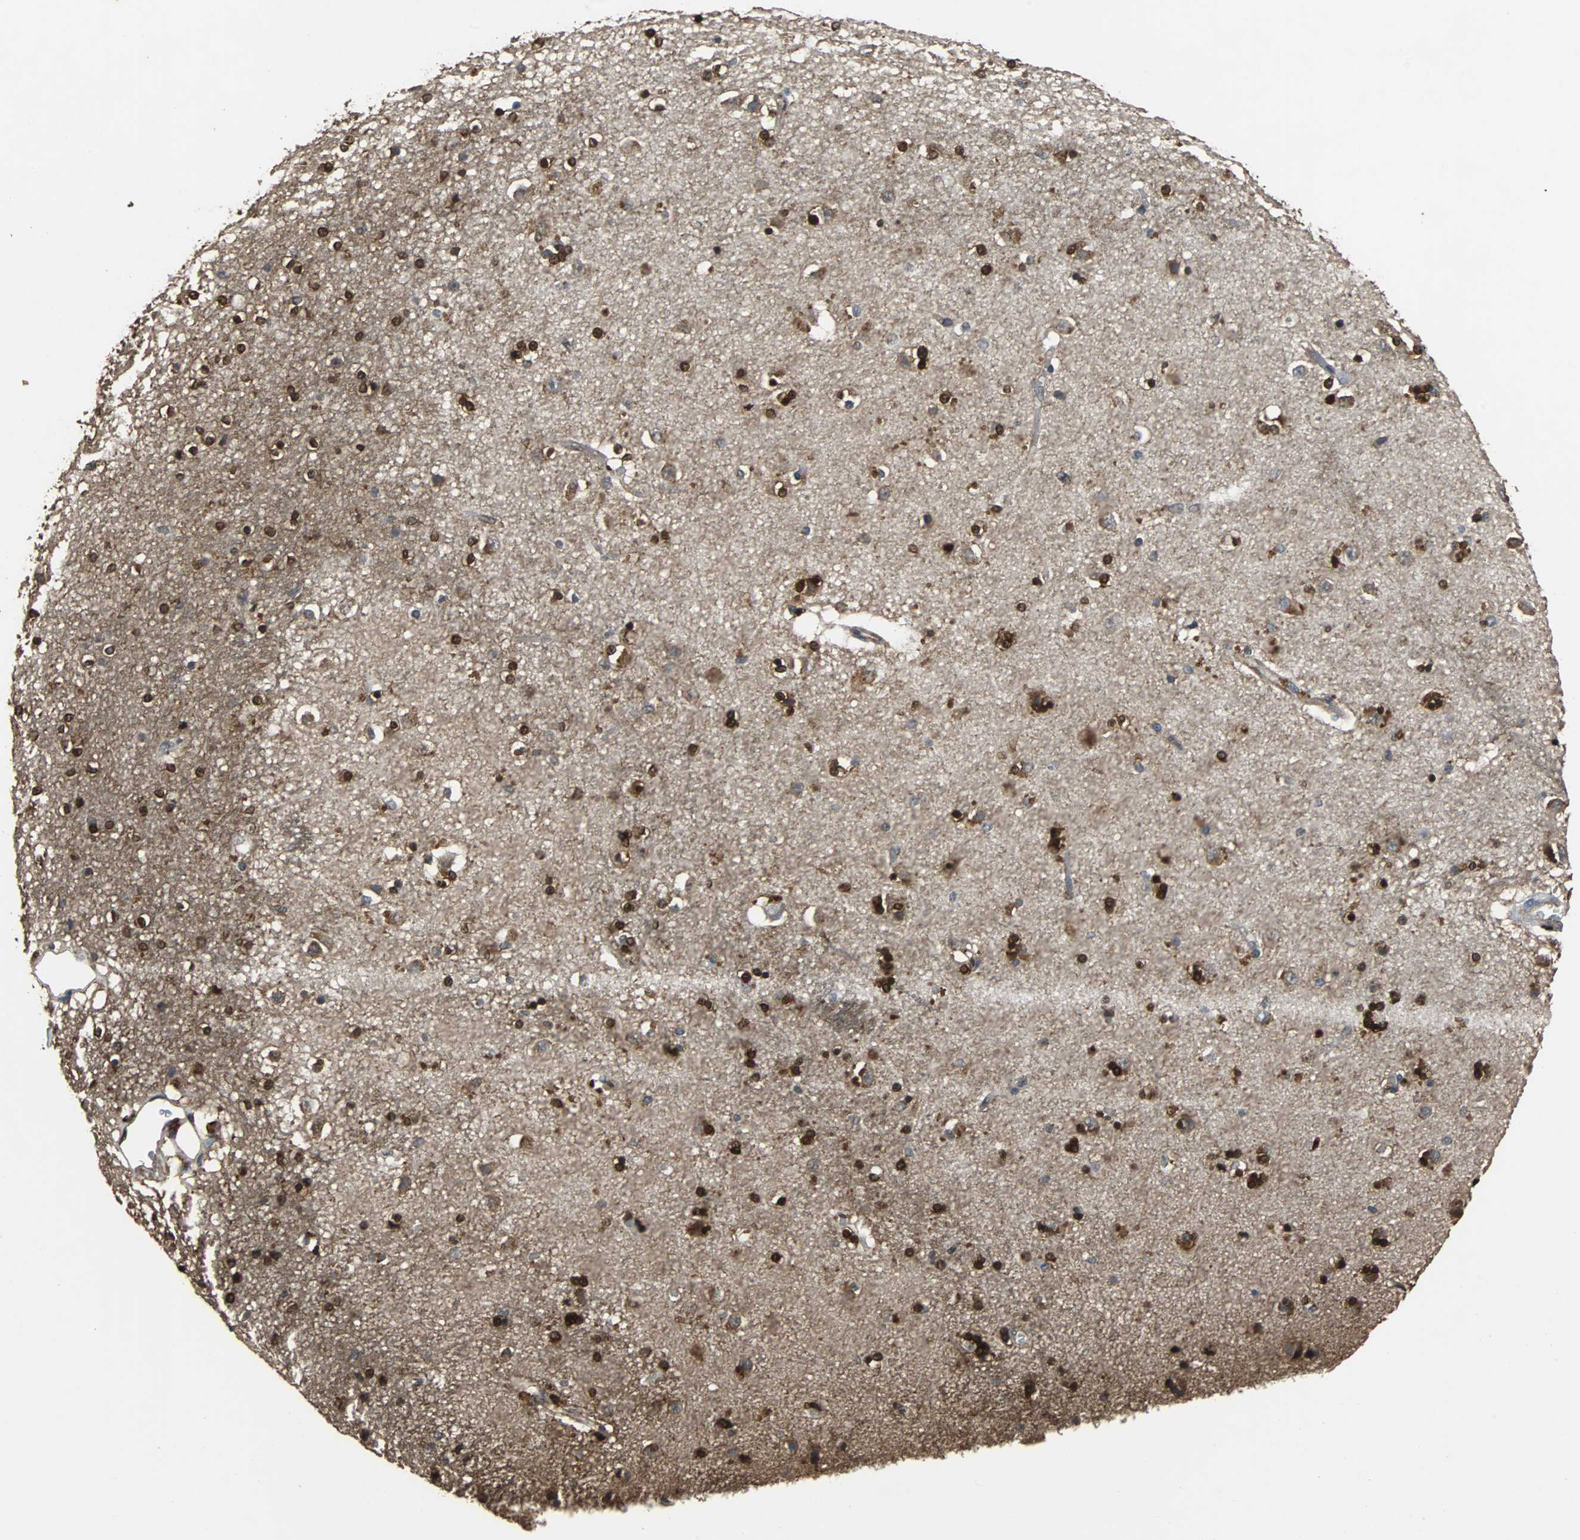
{"staining": {"intensity": "strong", "quantity": "25%-75%", "location": "cytoplasmic/membranous,nuclear"}, "tissue": "caudate", "cell_type": "Glial cells", "image_type": "normal", "snomed": [{"axis": "morphology", "description": "Normal tissue, NOS"}, {"axis": "topography", "description": "Lateral ventricle wall"}], "caption": "The micrograph reveals immunohistochemical staining of unremarkable caudate. There is strong cytoplasmic/membranous,nuclear expression is present in about 25%-75% of glial cells.", "gene": "NDRG1", "patient": {"sex": "female", "age": 54}}